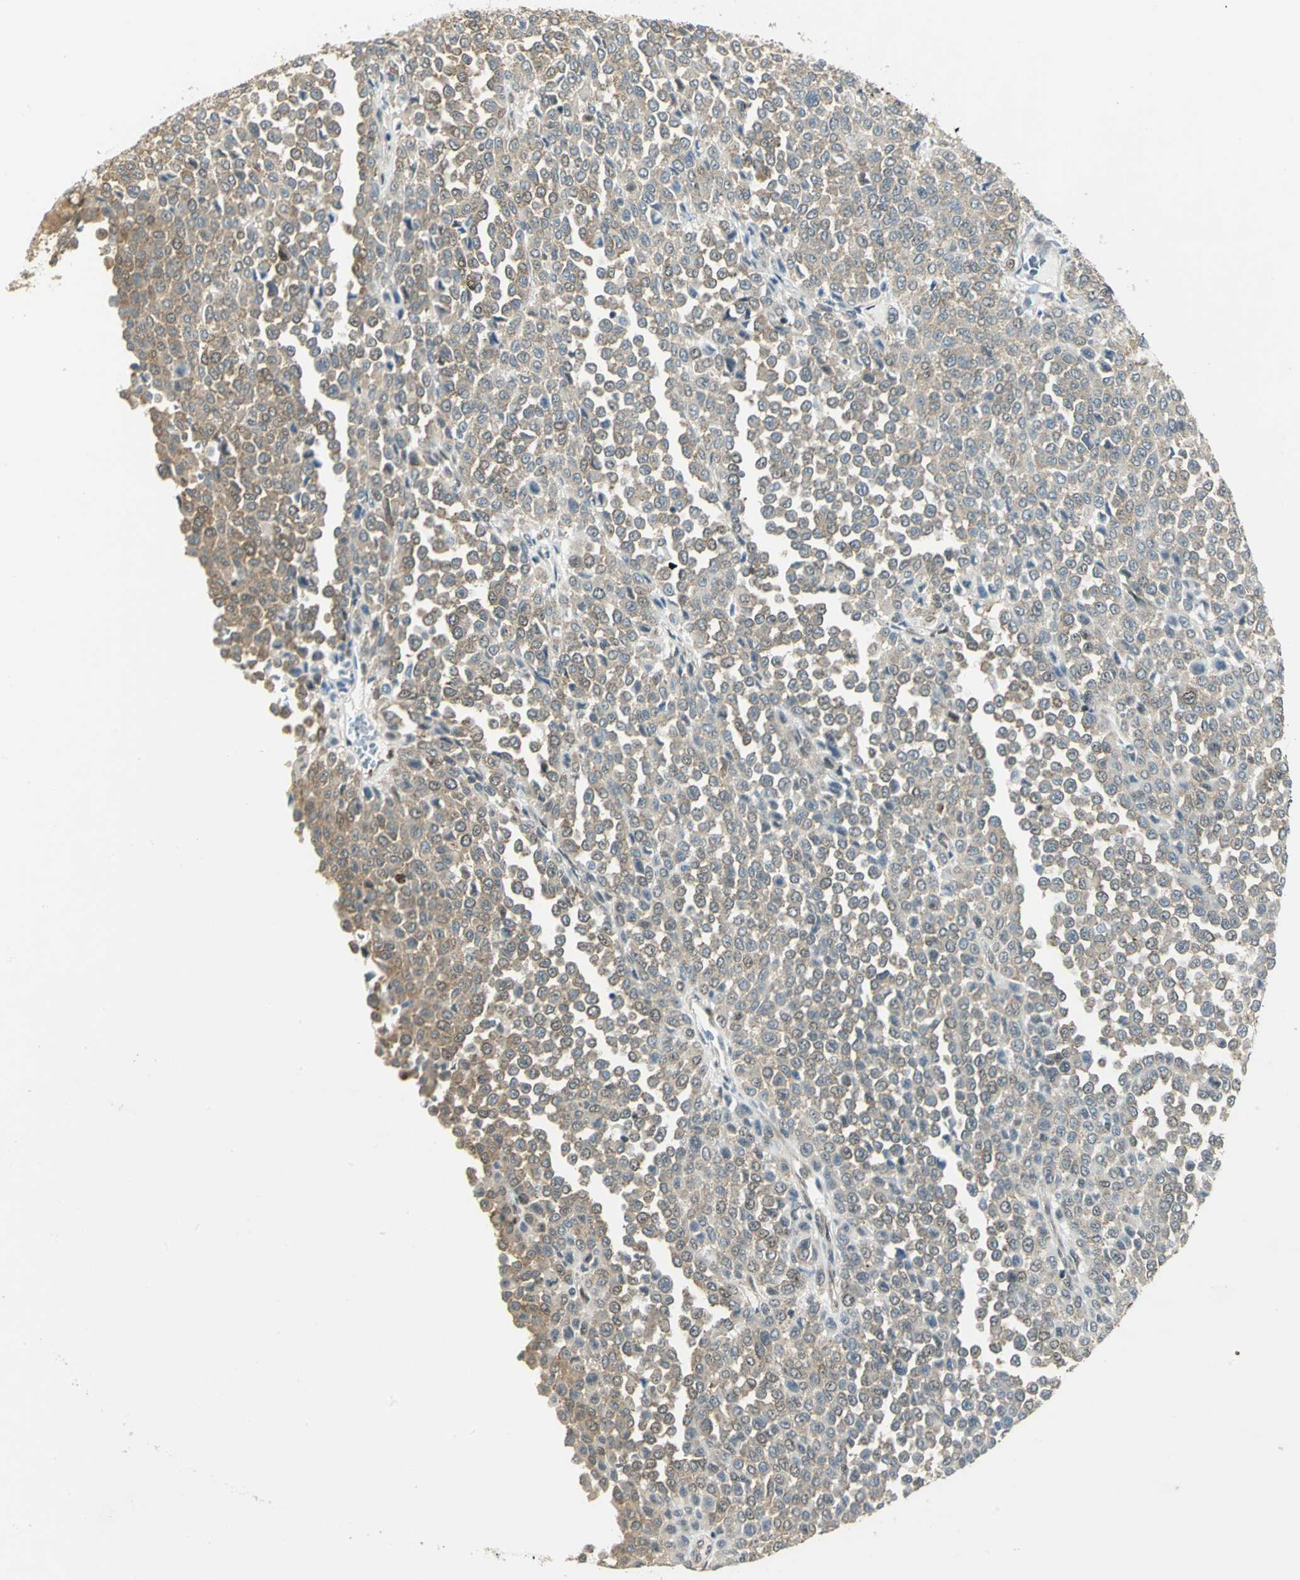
{"staining": {"intensity": "weak", "quantity": ">75%", "location": "cytoplasmic/membranous"}, "tissue": "melanoma", "cell_type": "Tumor cells", "image_type": "cancer", "snomed": [{"axis": "morphology", "description": "Malignant melanoma, Metastatic site"}, {"axis": "topography", "description": "Pancreas"}], "caption": "This histopathology image demonstrates melanoma stained with IHC to label a protein in brown. The cytoplasmic/membranous of tumor cells show weak positivity for the protein. Nuclei are counter-stained blue.", "gene": "DDX5", "patient": {"sex": "female", "age": 30}}